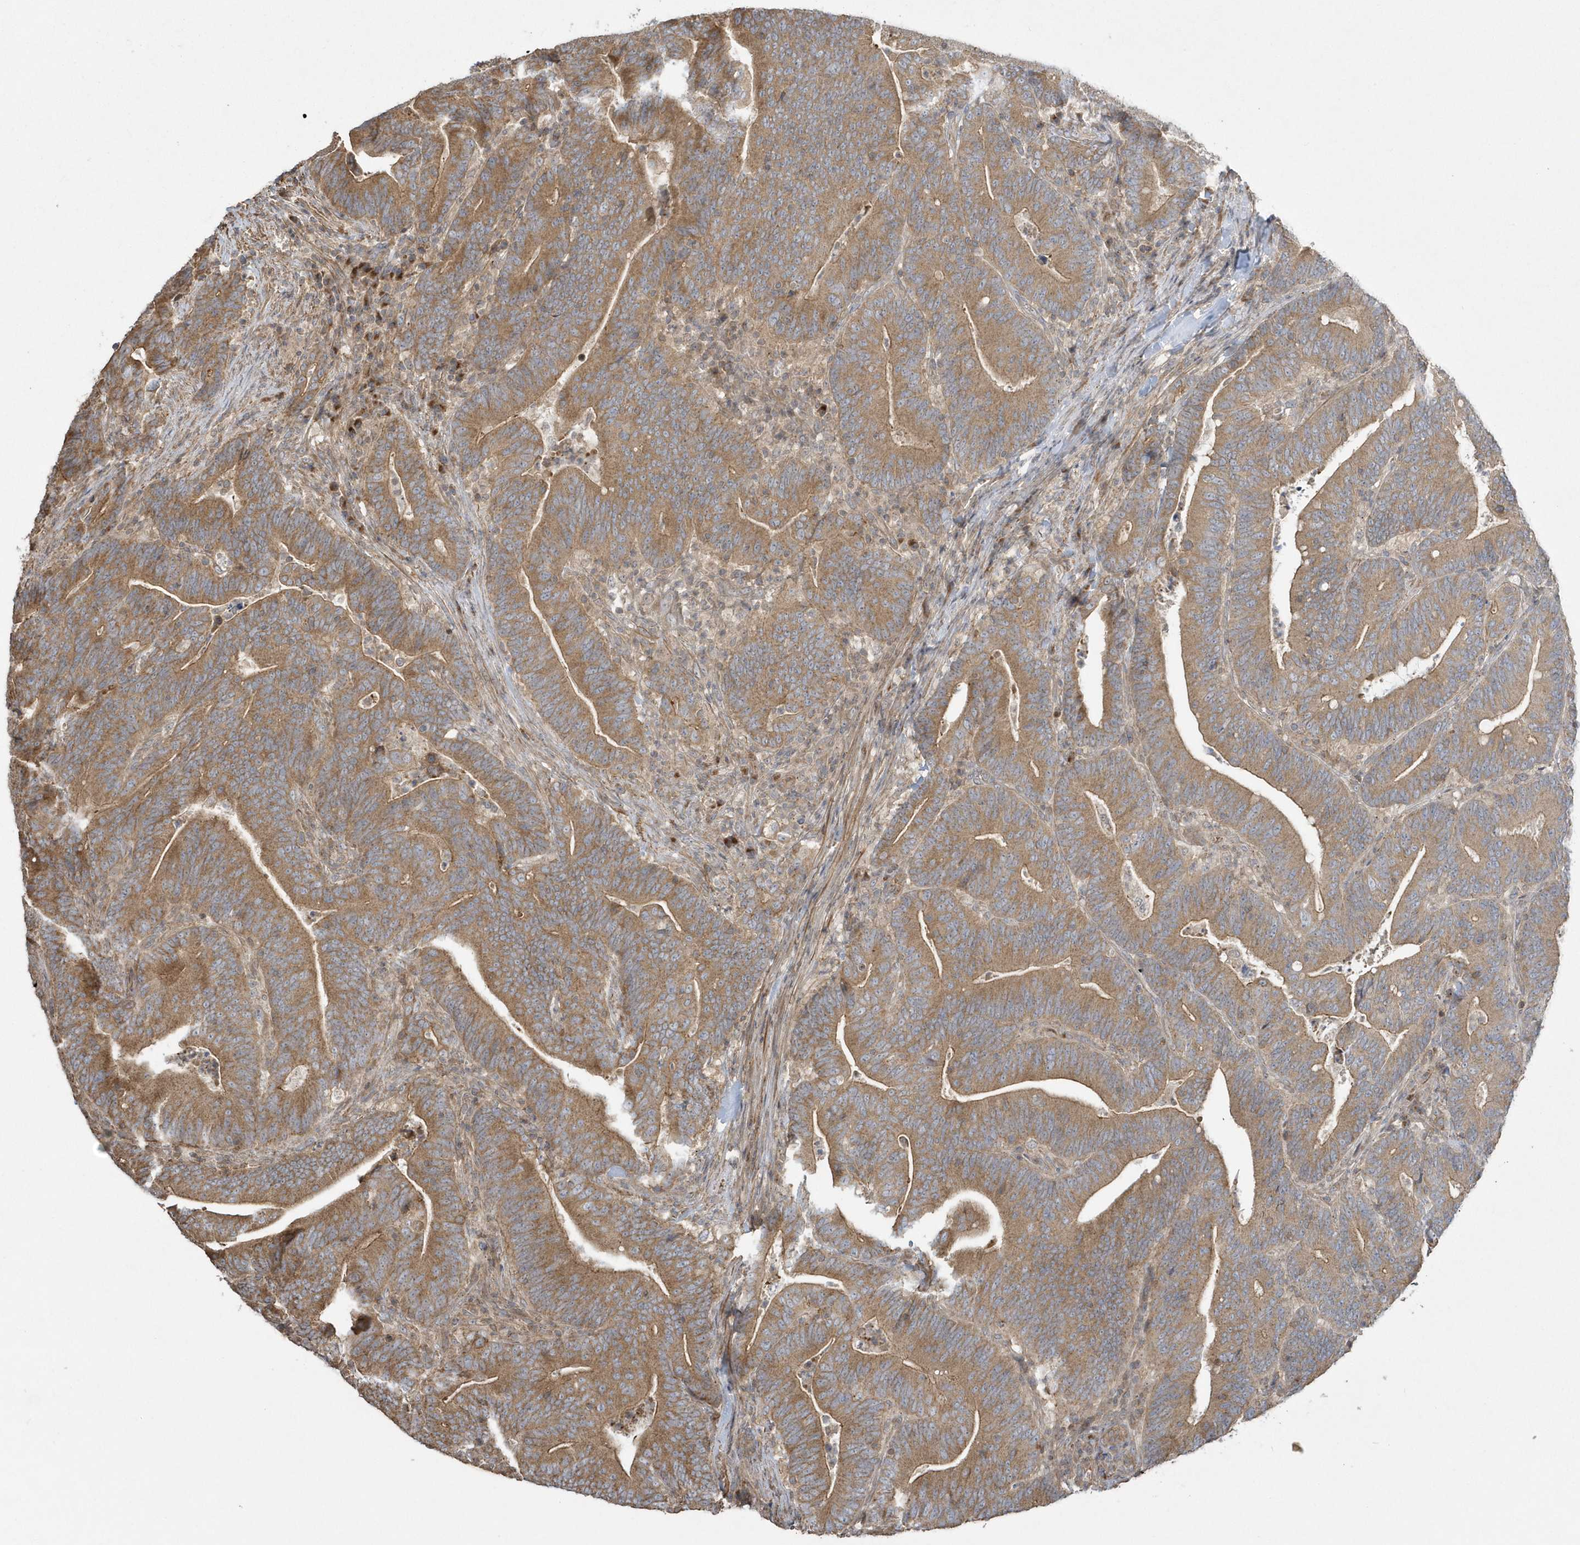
{"staining": {"intensity": "moderate", "quantity": ">75%", "location": "cytoplasmic/membranous"}, "tissue": "colorectal cancer", "cell_type": "Tumor cells", "image_type": "cancer", "snomed": [{"axis": "morphology", "description": "Adenocarcinoma, NOS"}, {"axis": "topography", "description": "Colon"}], "caption": "Brown immunohistochemical staining in human colorectal adenocarcinoma reveals moderate cytoplasmic/membranous expression in approximately >75% of tumor cells.", "gene": "ARMC8", "patient": {"sex": "female", "age": 67}}